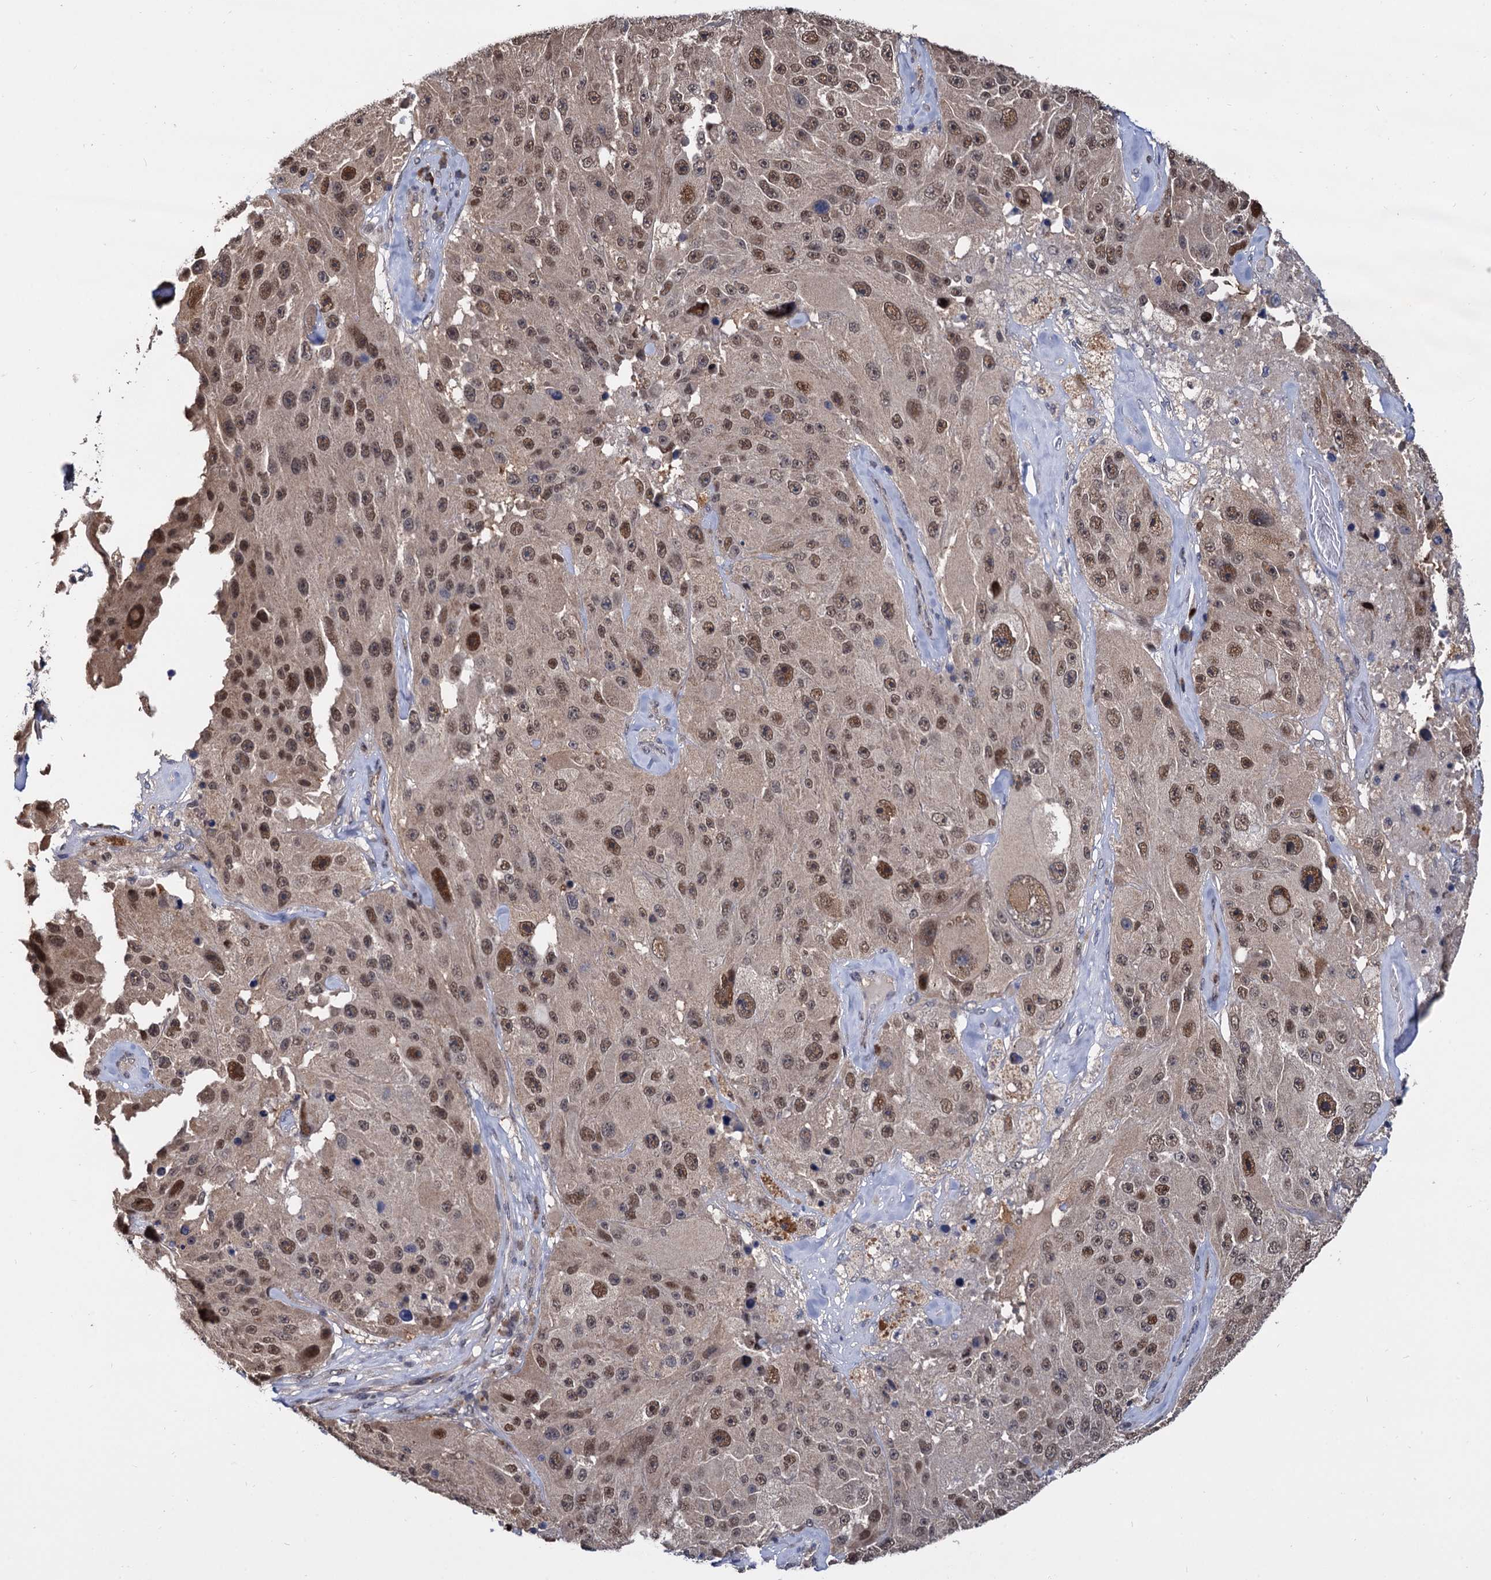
{"staining": {"intensity": "moderate", "quantity": ">75%", "location": "nuclear"}, "tissue": "melanoma", "cell_type": "Tumor cells", "image_type": "cancer", "snomed": [{"axis": "morphology", "description": "Malignant melanoma, Metastatic site"}, {"axis": "topography", "description": "Lymph node"}], "caption": "Immunohistochemistry (IHC) staining of malignant melanoma (metastatic site), which displays medium levels of moderate nuclear positivity in about >75% of tumor cells indicating moderate nuclear protein staining. The staining was performed using DAB (brown) for protein detection and nuclei were counterstained in hematoxylin (blue).", "gene": "PSMD4", "patient": {"sex": "male", "age": 62}}